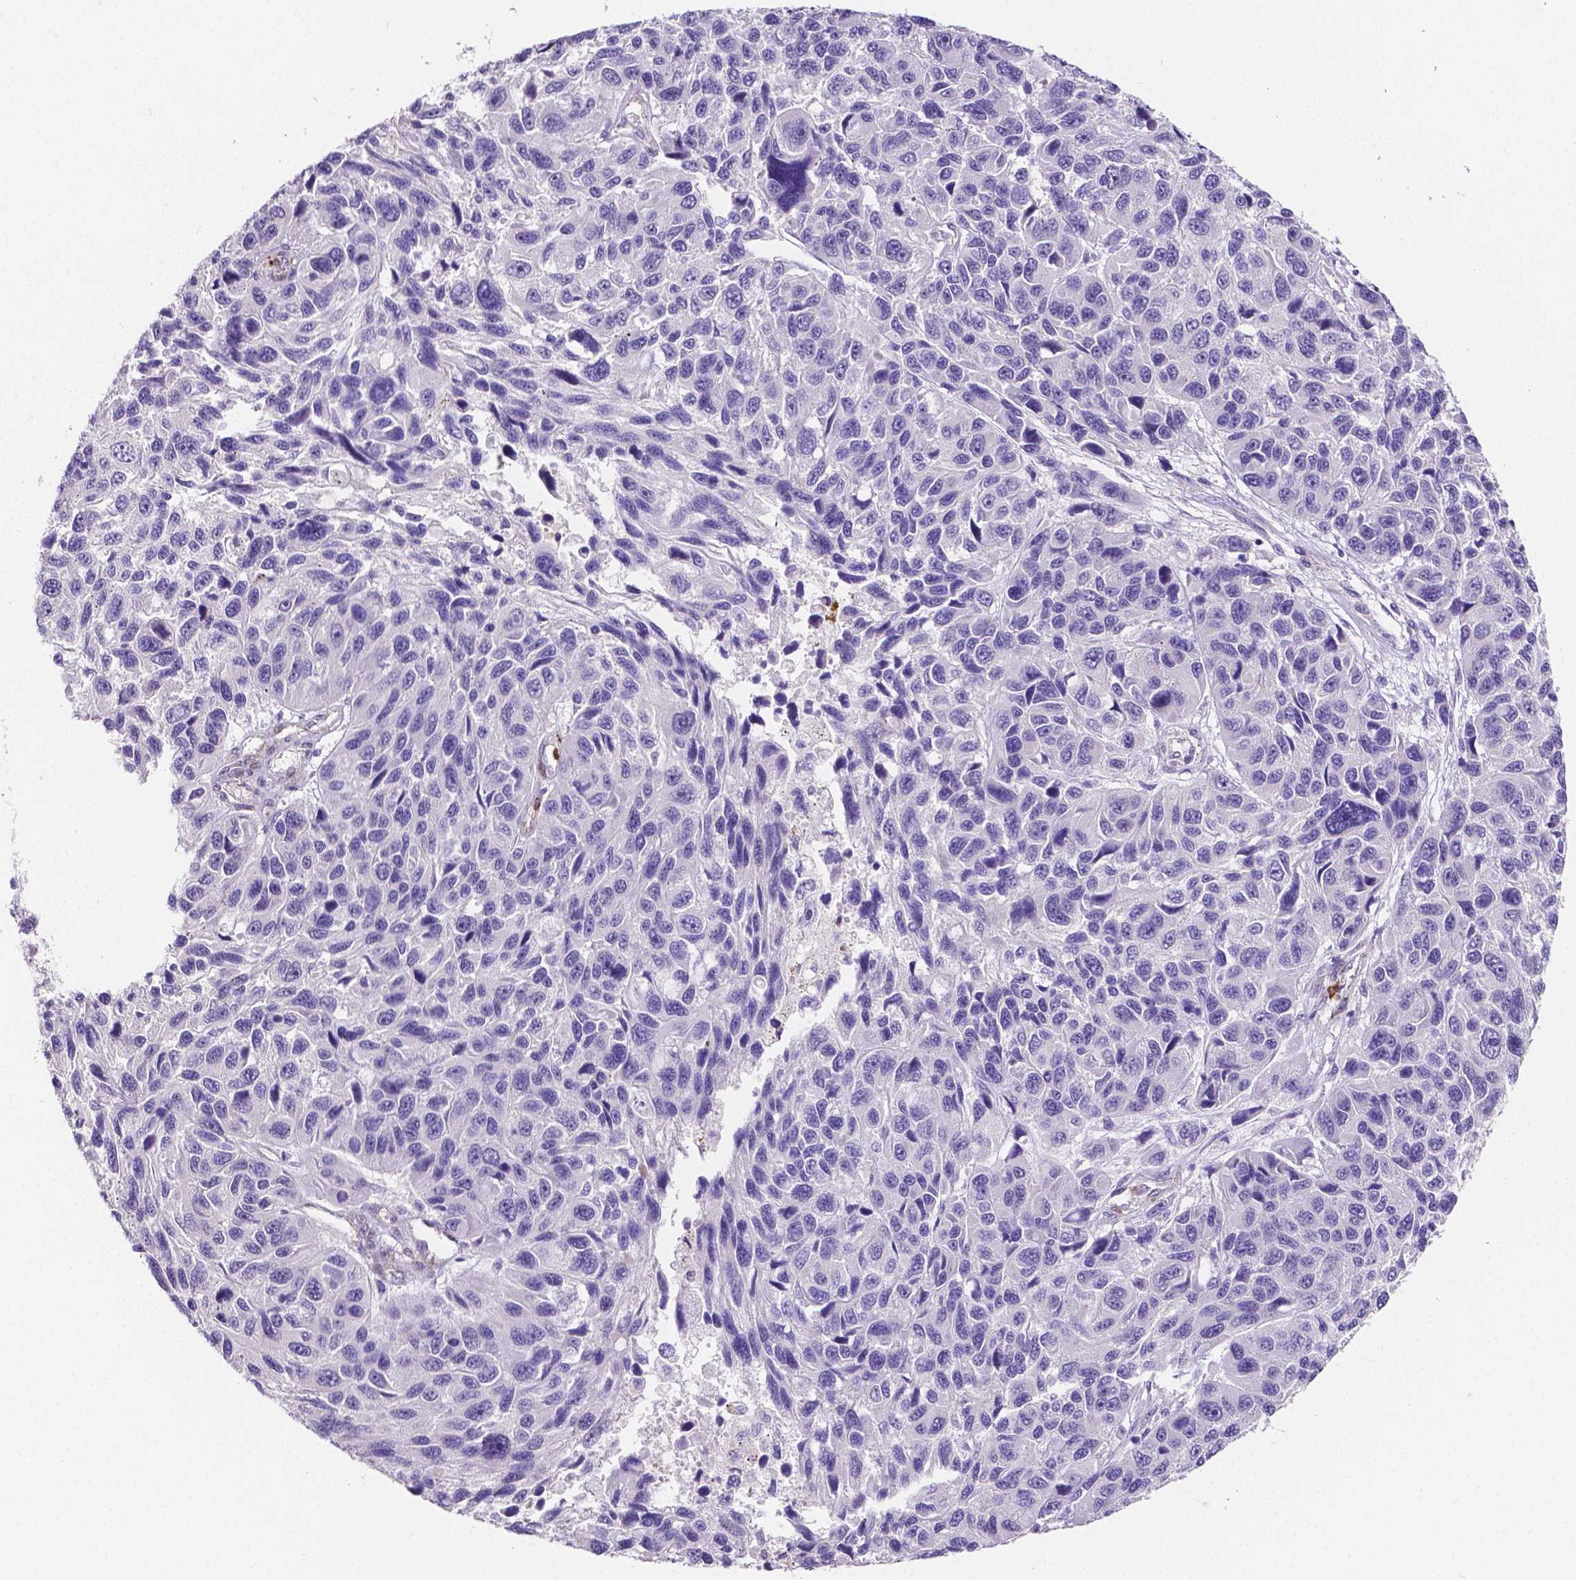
{"staining": {"intensity": "negative", "quantity": "none", "location": "none"}, "tissue": "melanoma", "cell_type": "Tumor cells", "image_type": "cancer", "snomed": [{"axis": "morphology", "description": "Malignant melanoma, NOS"}, {"axis": "topography", "description": "Skin"}], "caption": "Immunohistochemistry image of neoplastic tissue: human melanoma stained with DAB (3,3'-diaminobenzidine) demonstrates no significant protein expression in tumor cells.", "gene": "MMP9", "patient": {"sex": "male", "age": 53}}